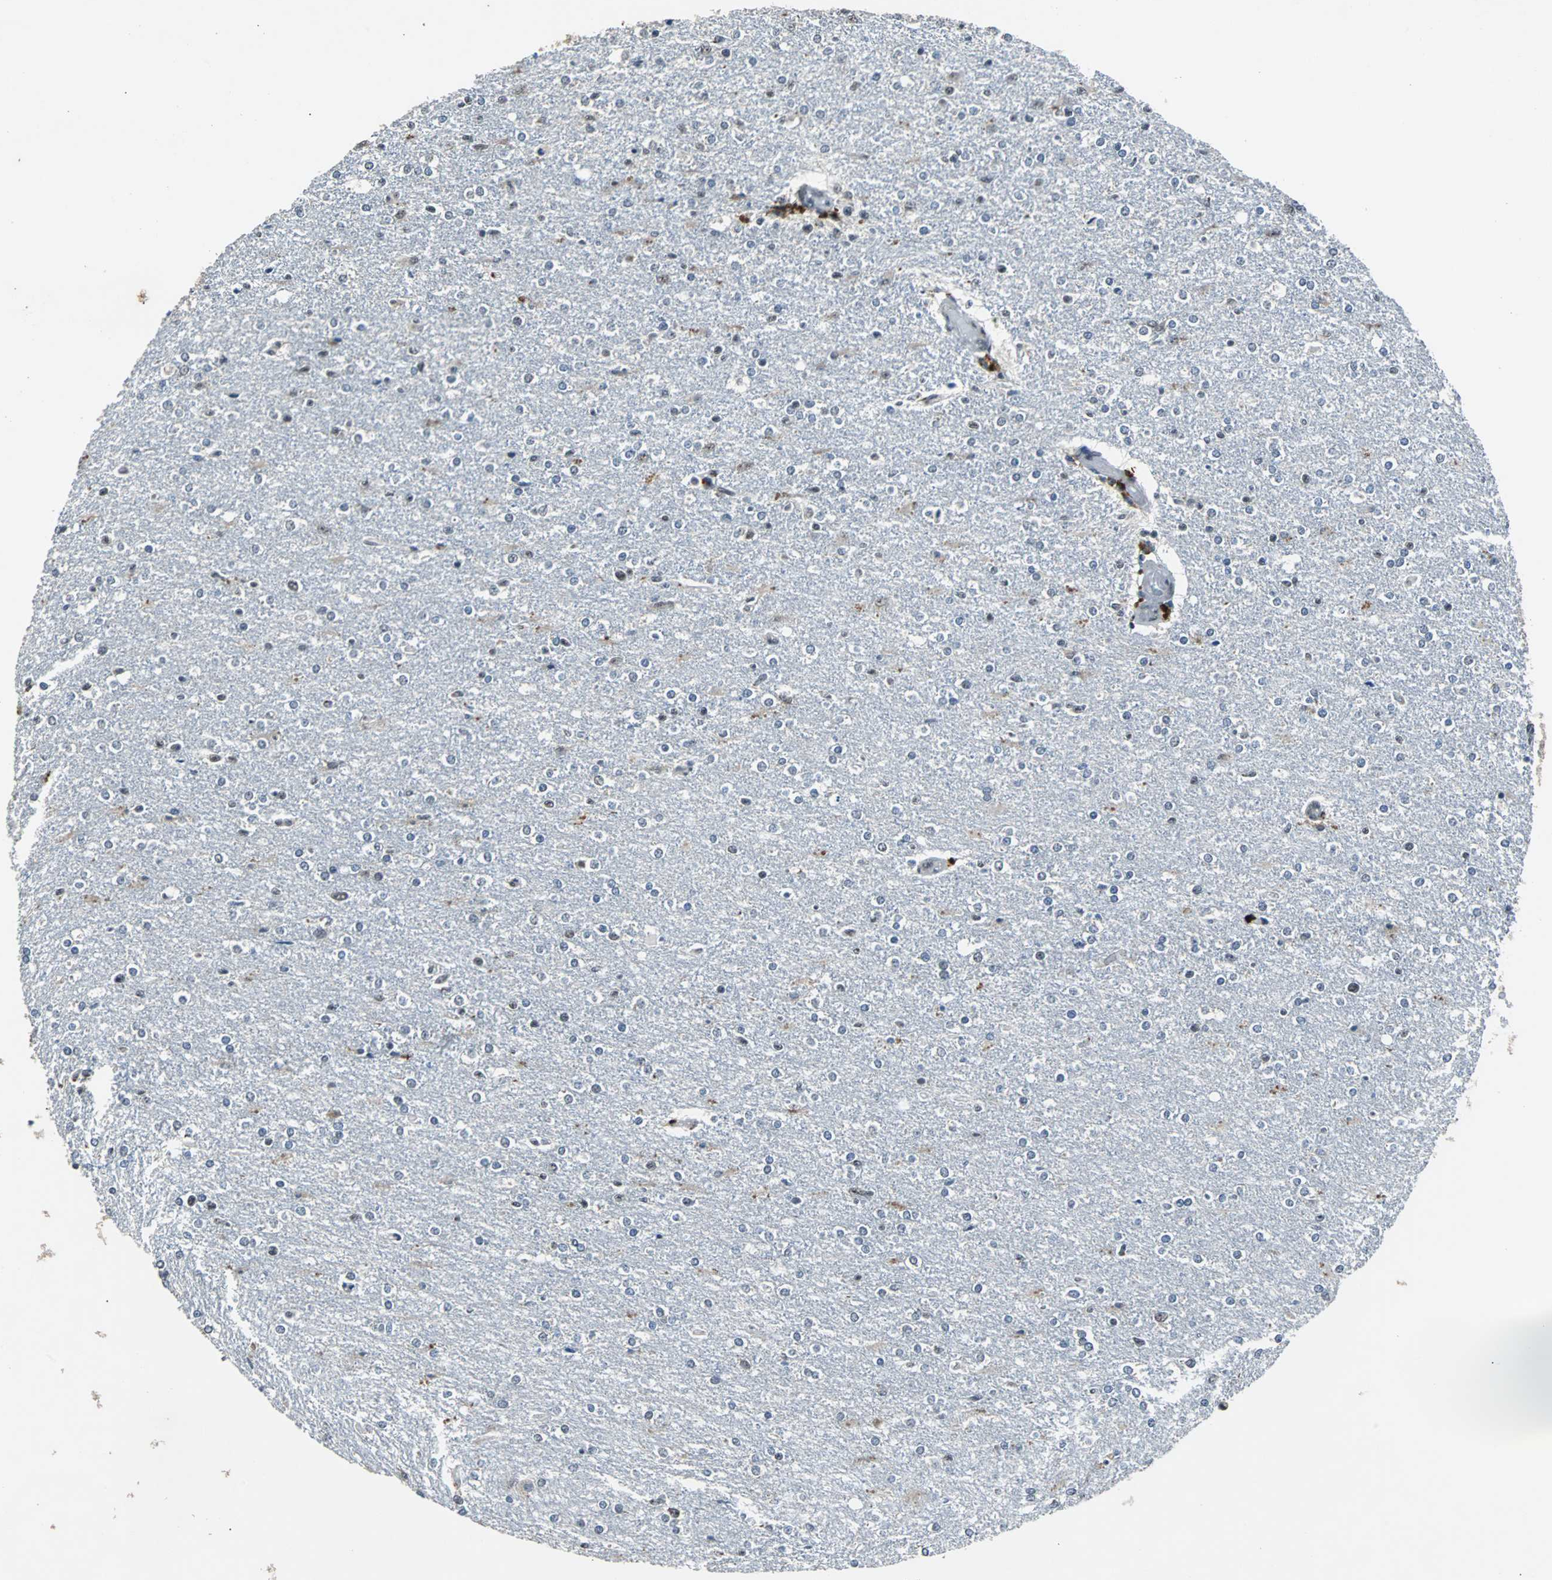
{"staining": {"intensity": "negative", "quantity": "none", "location": "none"}, "tissue": "glioma", "cell_type": "Tumor cells", "image_type": "cancer", "snomed": [{"axis": "morphology", "description": "Glioma, malignant, High grade"}, {"axis": "topography", "description": "Cerebral cortex"}], "caption": "Tumor cells show no significant protein expression in glioma.", "gene": "USP28", "patient": {"sex": "male", "age": 76}}